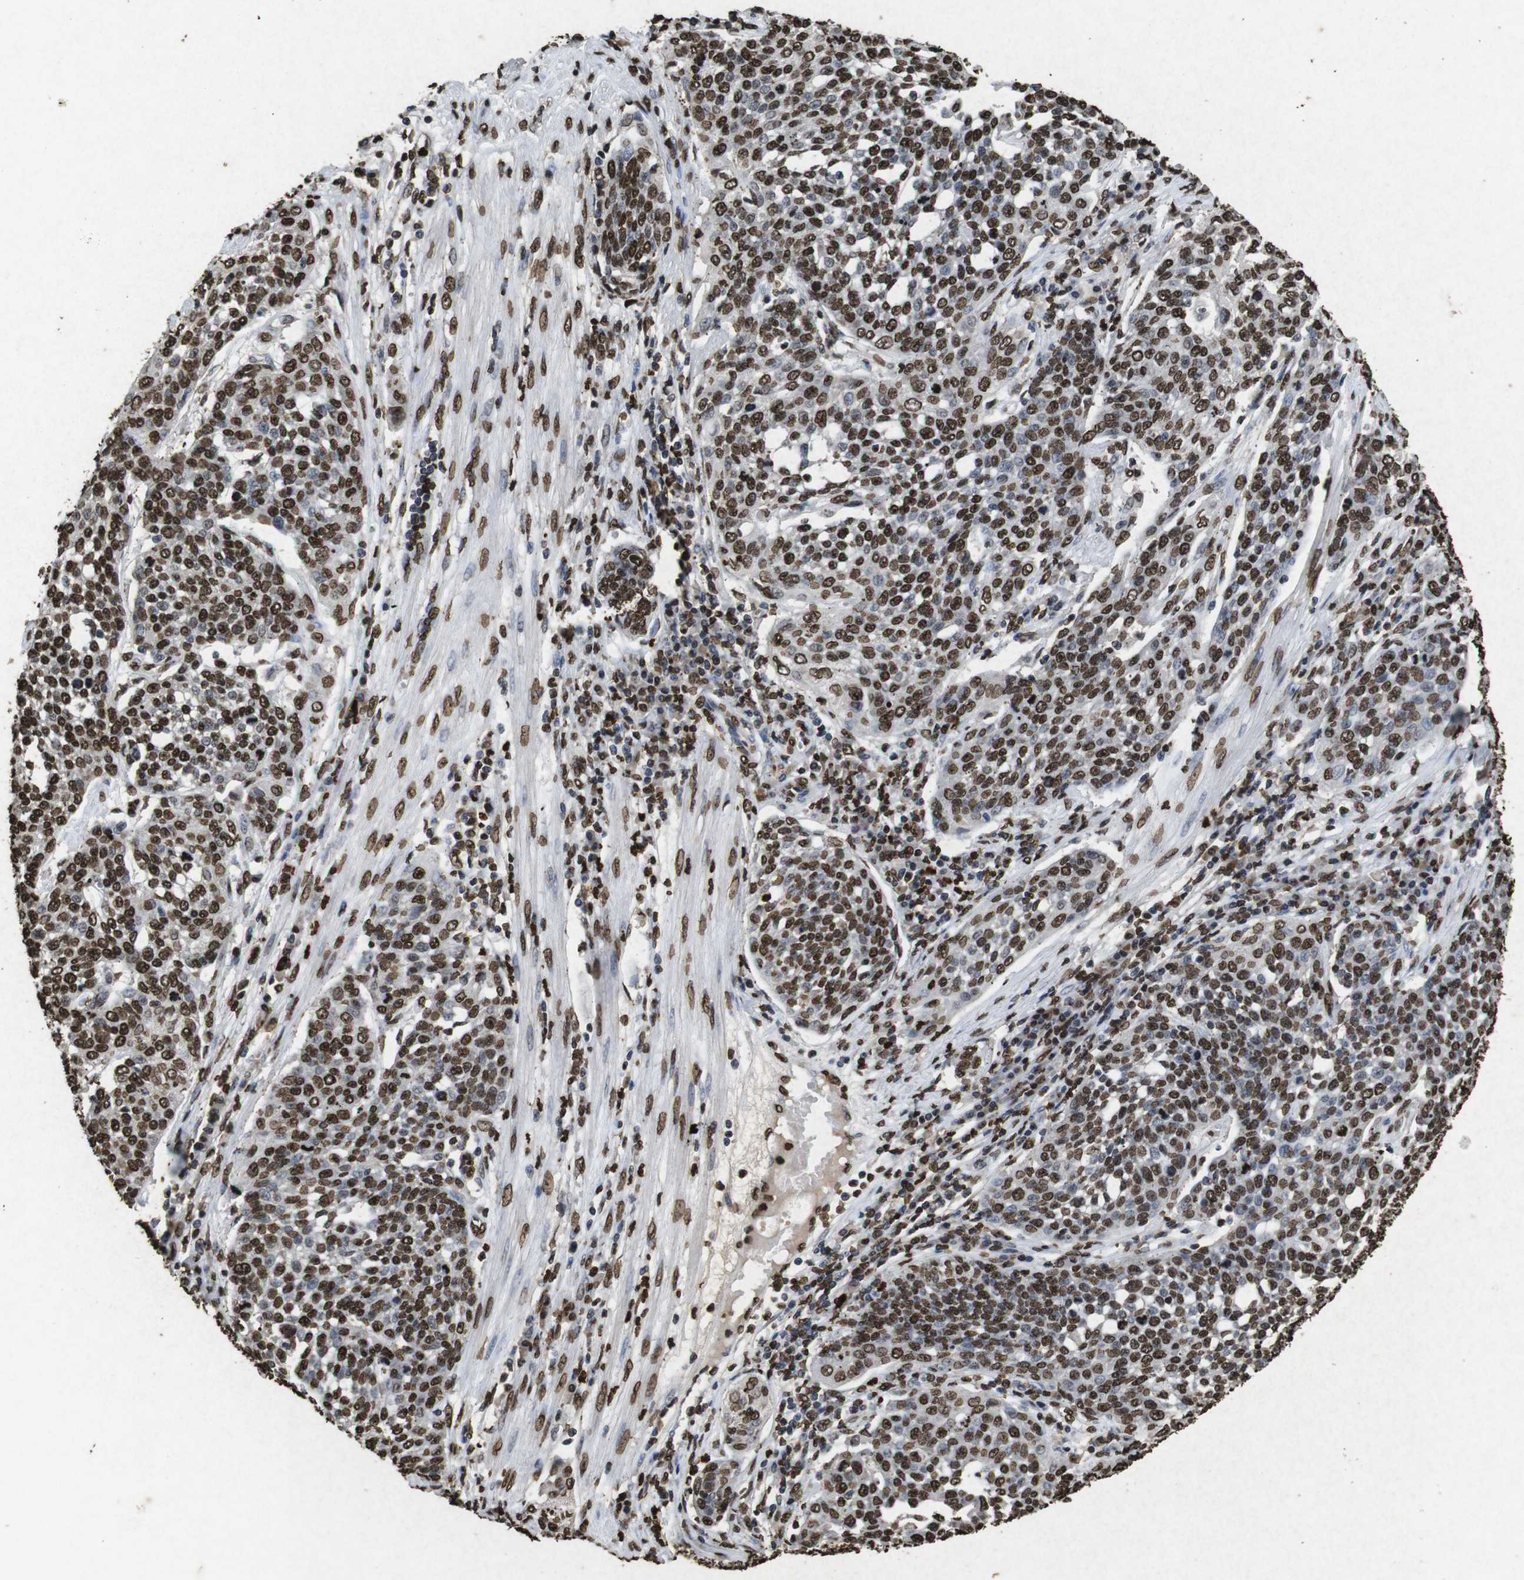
{"staining": {"intensity": "strong", "quantity": ">75%", "location": "nuclear"}, "tissue": "cervical cancer", "cell_type": "Tumor cells", "image_type": "cancer", "snomed": [{"axis": "morphology", "description": "Squamous cell carcinoma, NOS"}, {"axis": "topography", "description": "Cervix"}], "caption": "Human squamous cell carcinoma (cervical) stained with a brown dye shows strong nuclear positive staining in about >75% of tumor cells.", "gene": "MDM2", "patient": {"sex": "female", "age": 34}}